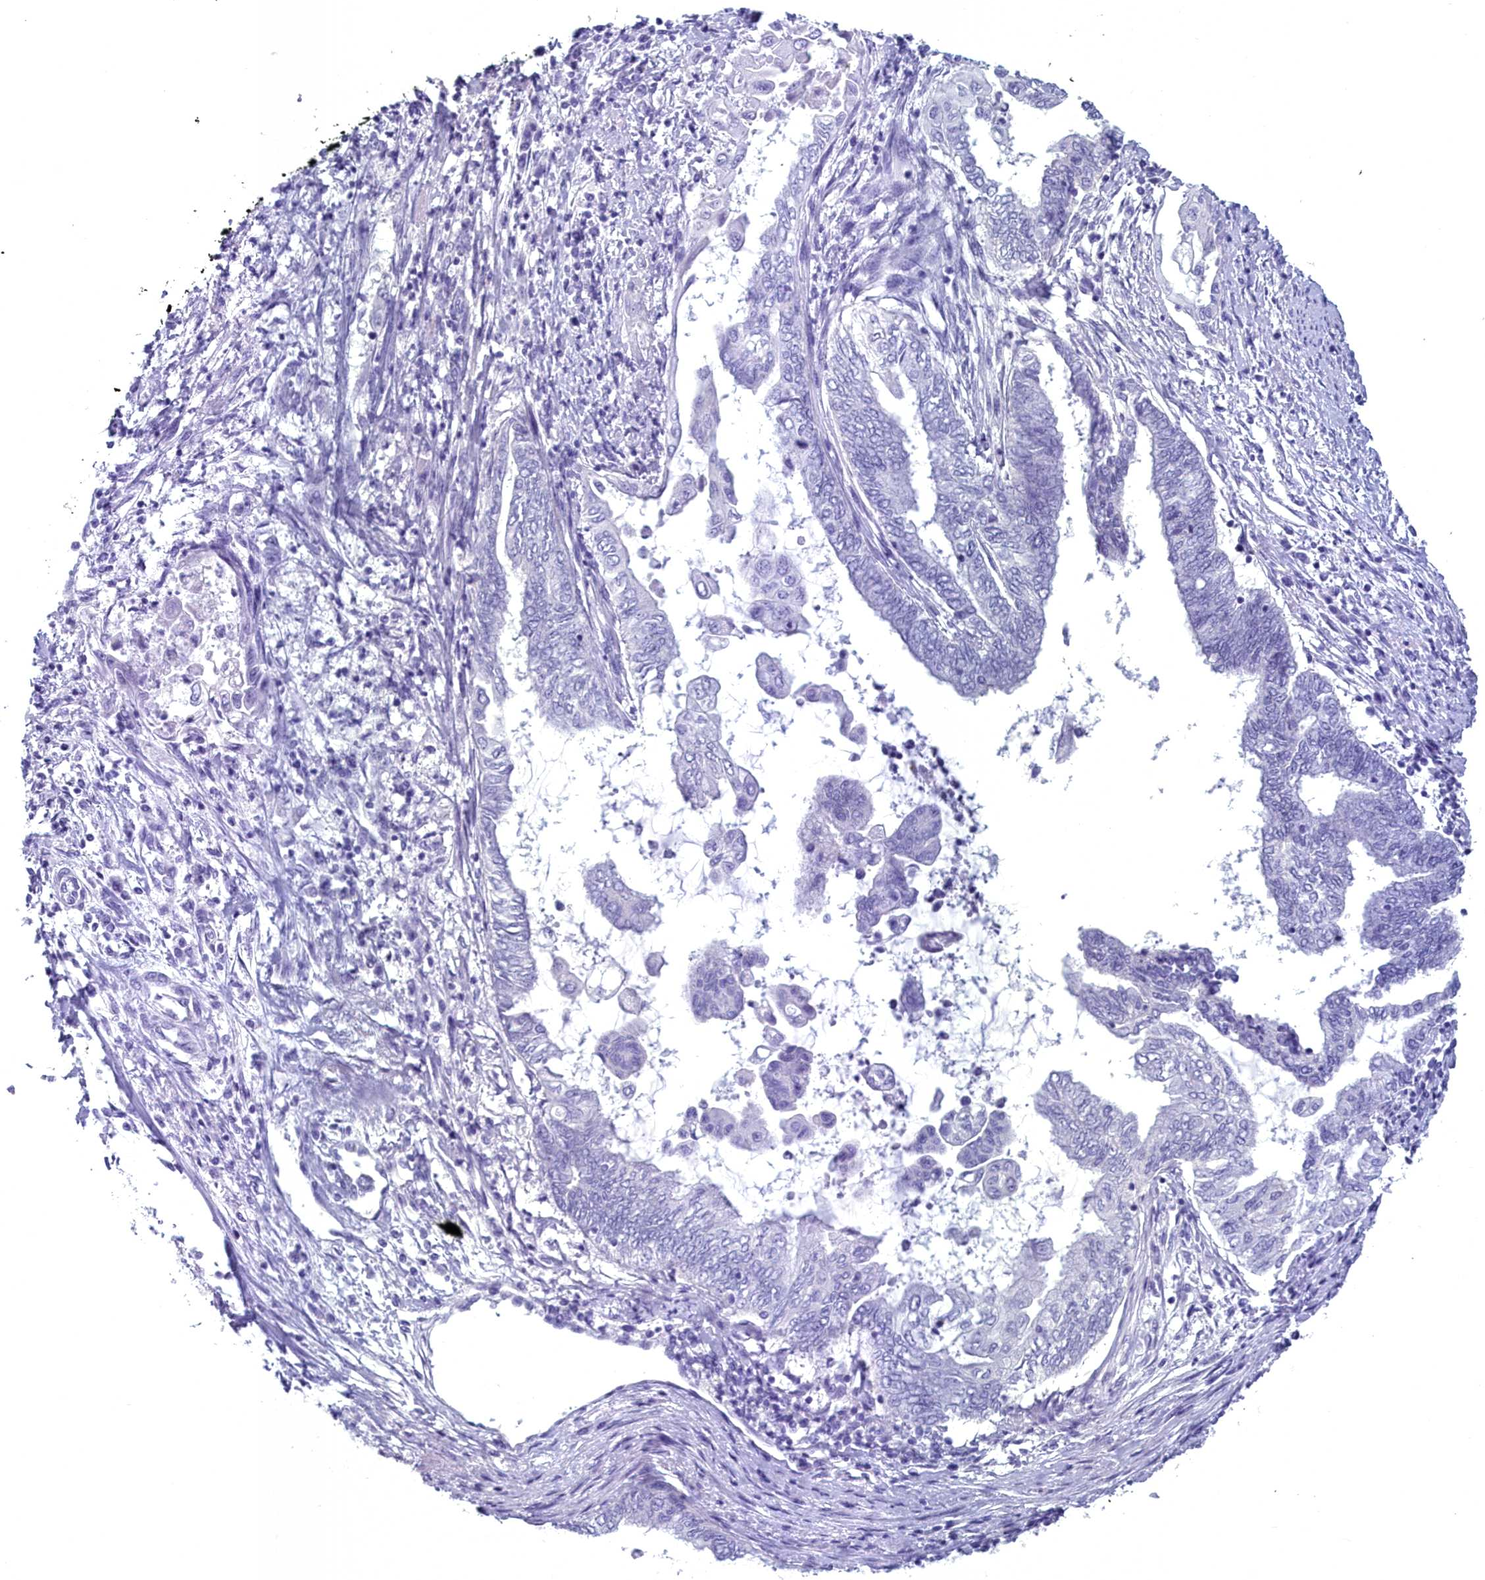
{"staining": {"intensity": "negative", "quantity": "none", "location": "none"}, "tissue": "endometrial cancer", "cell_type": "Tumor cells", "image_type": "cancer", "snomed": [{"axis": "morphology", "description": "Adenocarcinoma, NOS"}, {"axis": "topography", "description": "Uterus"}, {"axis": "topography", "description": "Endometrium"}], "caption": "This is an immunohistochemistry image of human endometrial cancer (adenocarcinoma). There is no staining in tumor cells.", "gene": "MAP6", "patient": {"sex": "female", "age": 70}}